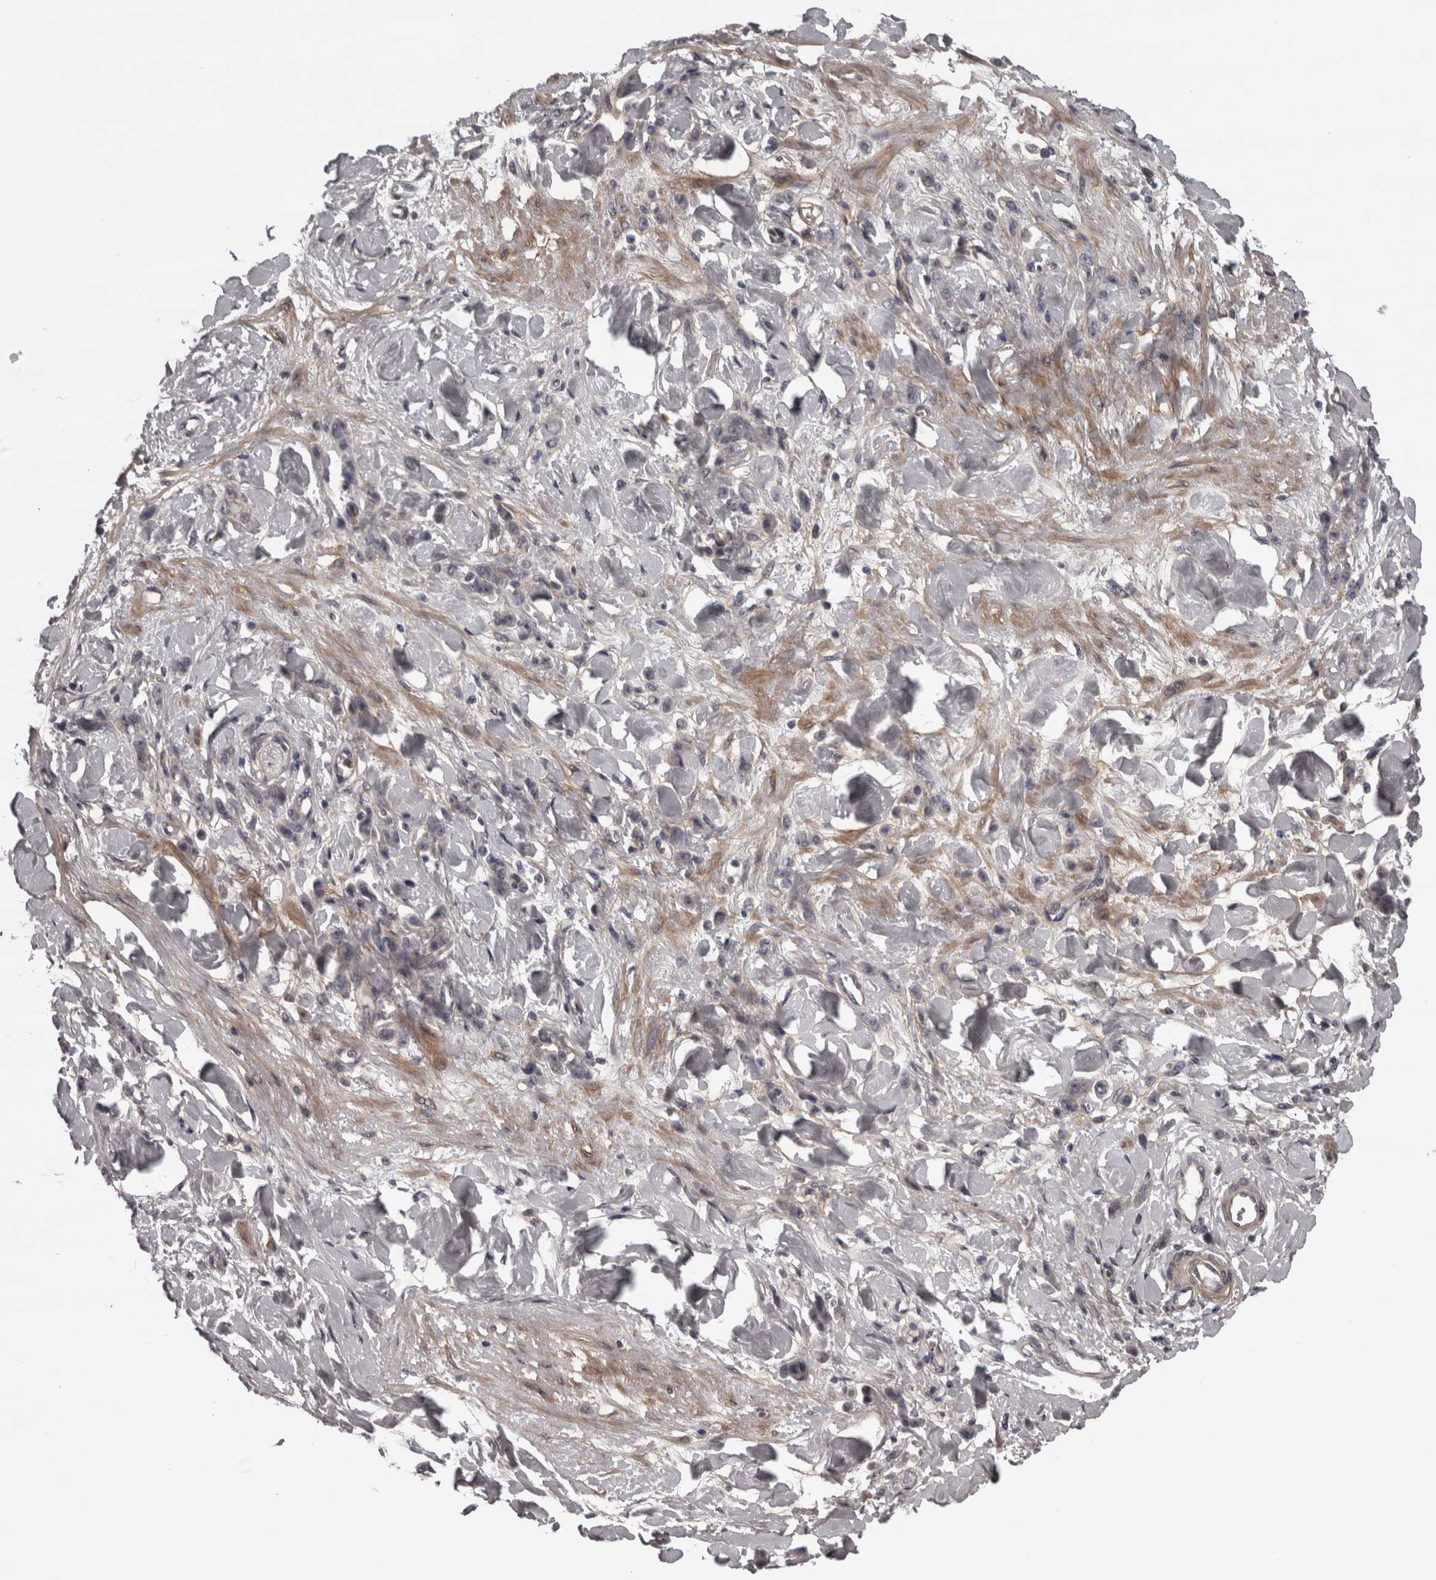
{"staining": {"intensity": "negative", "quantity": "none", "location": "none"}, "tissue": "stomach cancer", "cell_type": "Tumor cells", "image_type": "cancer", "snomed": [{"axis": "morphology", "description": "Normal tissue, NOS"}, {"axis": "morphology", "description": "Adenocarcinoma, NOS"}, {"axis": "topography", "description": "Stomach"}], "caption": "Immunohistochemistry micrograph of human adenocarcinoma (stomach) stained for a protein (brown), which demonstrates no staining in tumor cells.", "gene": "RSU1", "patient": {"sex": "male", "age": 82}}